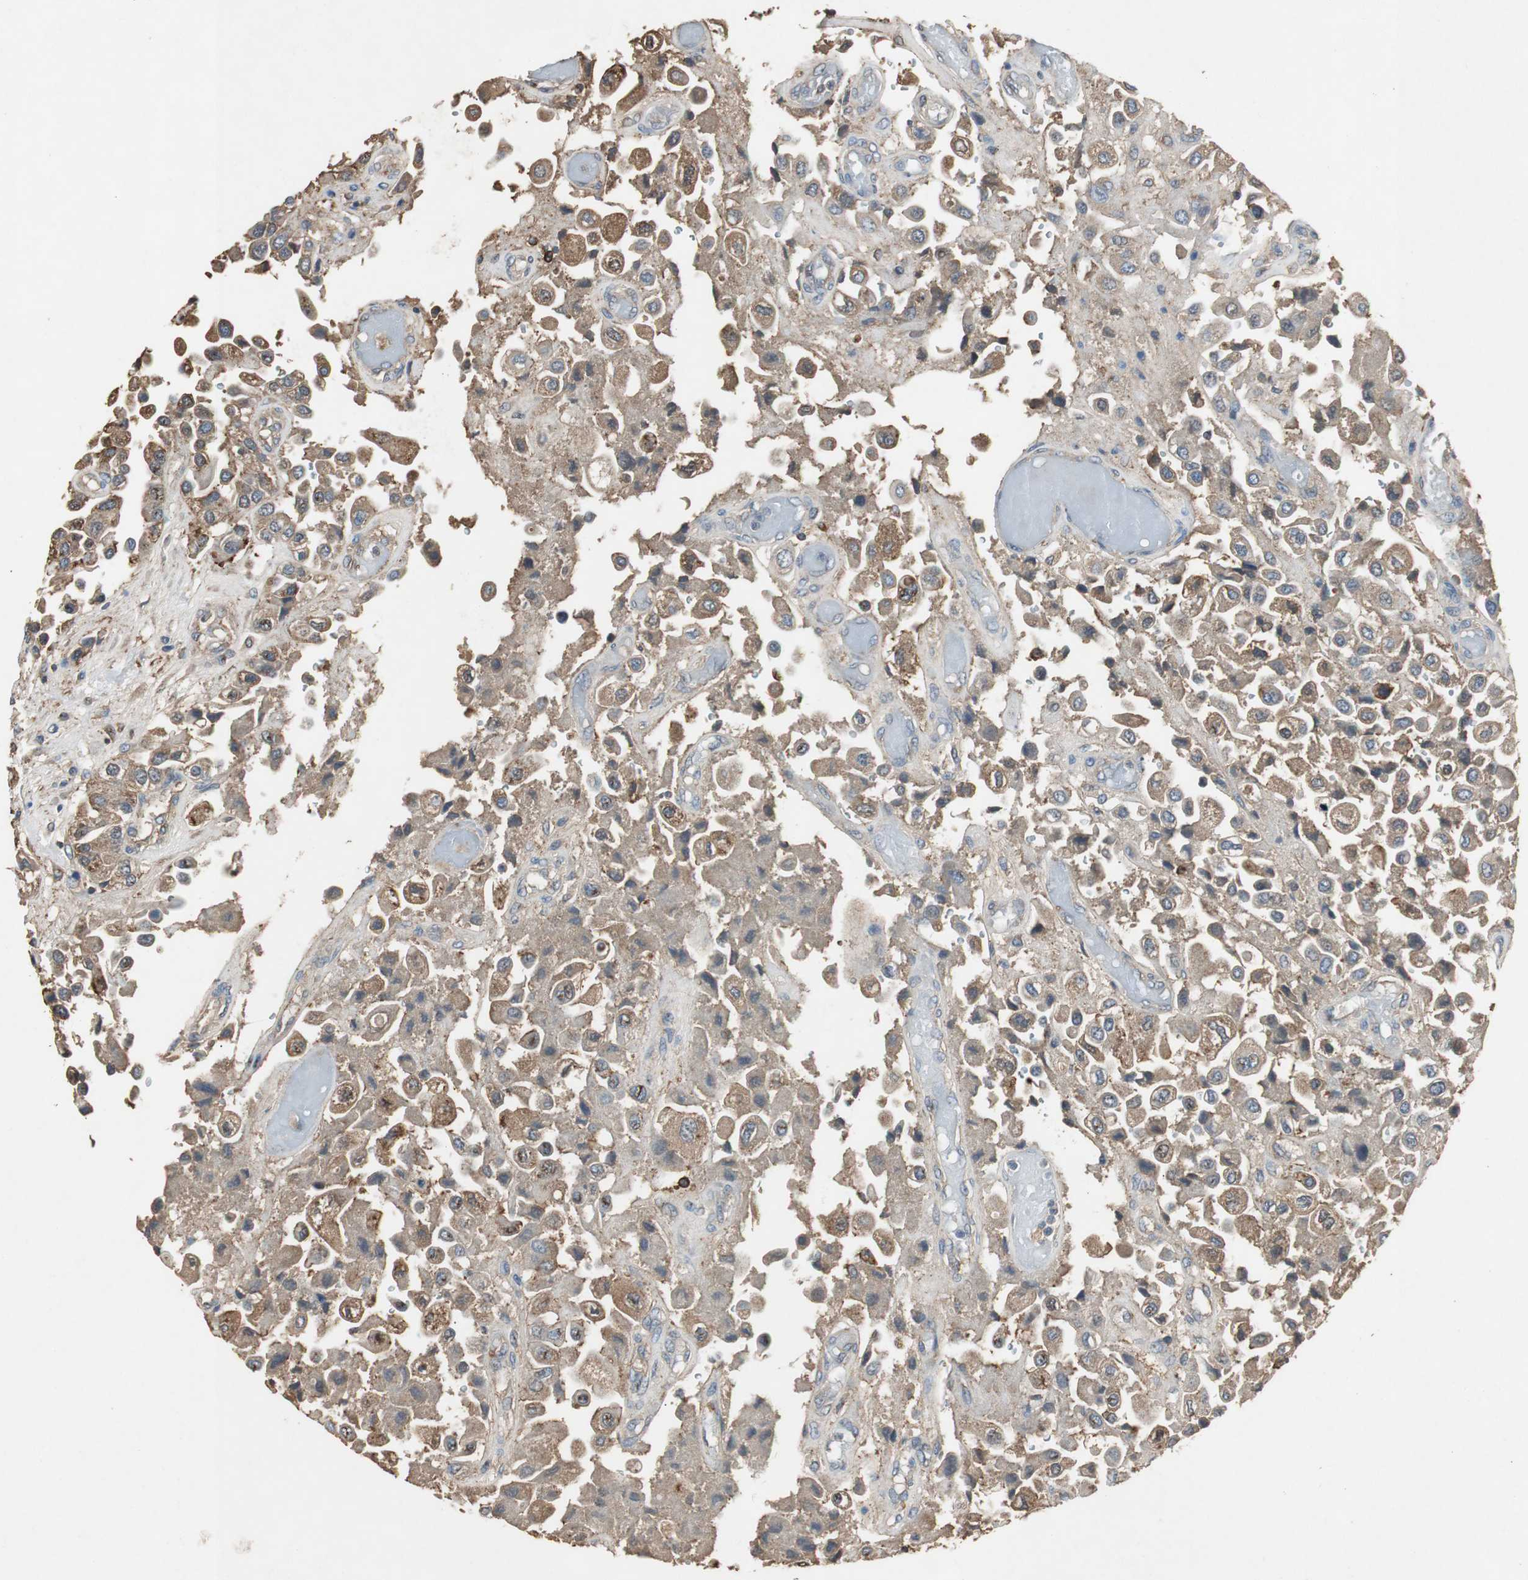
{"staining": {"intensity": "weak", "quantity": ">75%", "location": "cytoplasmic/membranous"}, "tissue": "urothelial cancer", "cell_type": "Tumor cells", "image_type": "cancer", "snomed": [{"axis": "morphology", "description": "Urothelial carcinoma, High grade"}, {"axis": "topography", "description": "Urinary bladder"}], "caption": "Immunohistochemical staining of urothelial cancer shows low levels of weak cytoplasmic/membranous protein staining in approximately >75% of tumor cells.", "gene": "TNFRSF14", "patient": {"sex": "female", "age": 64}}